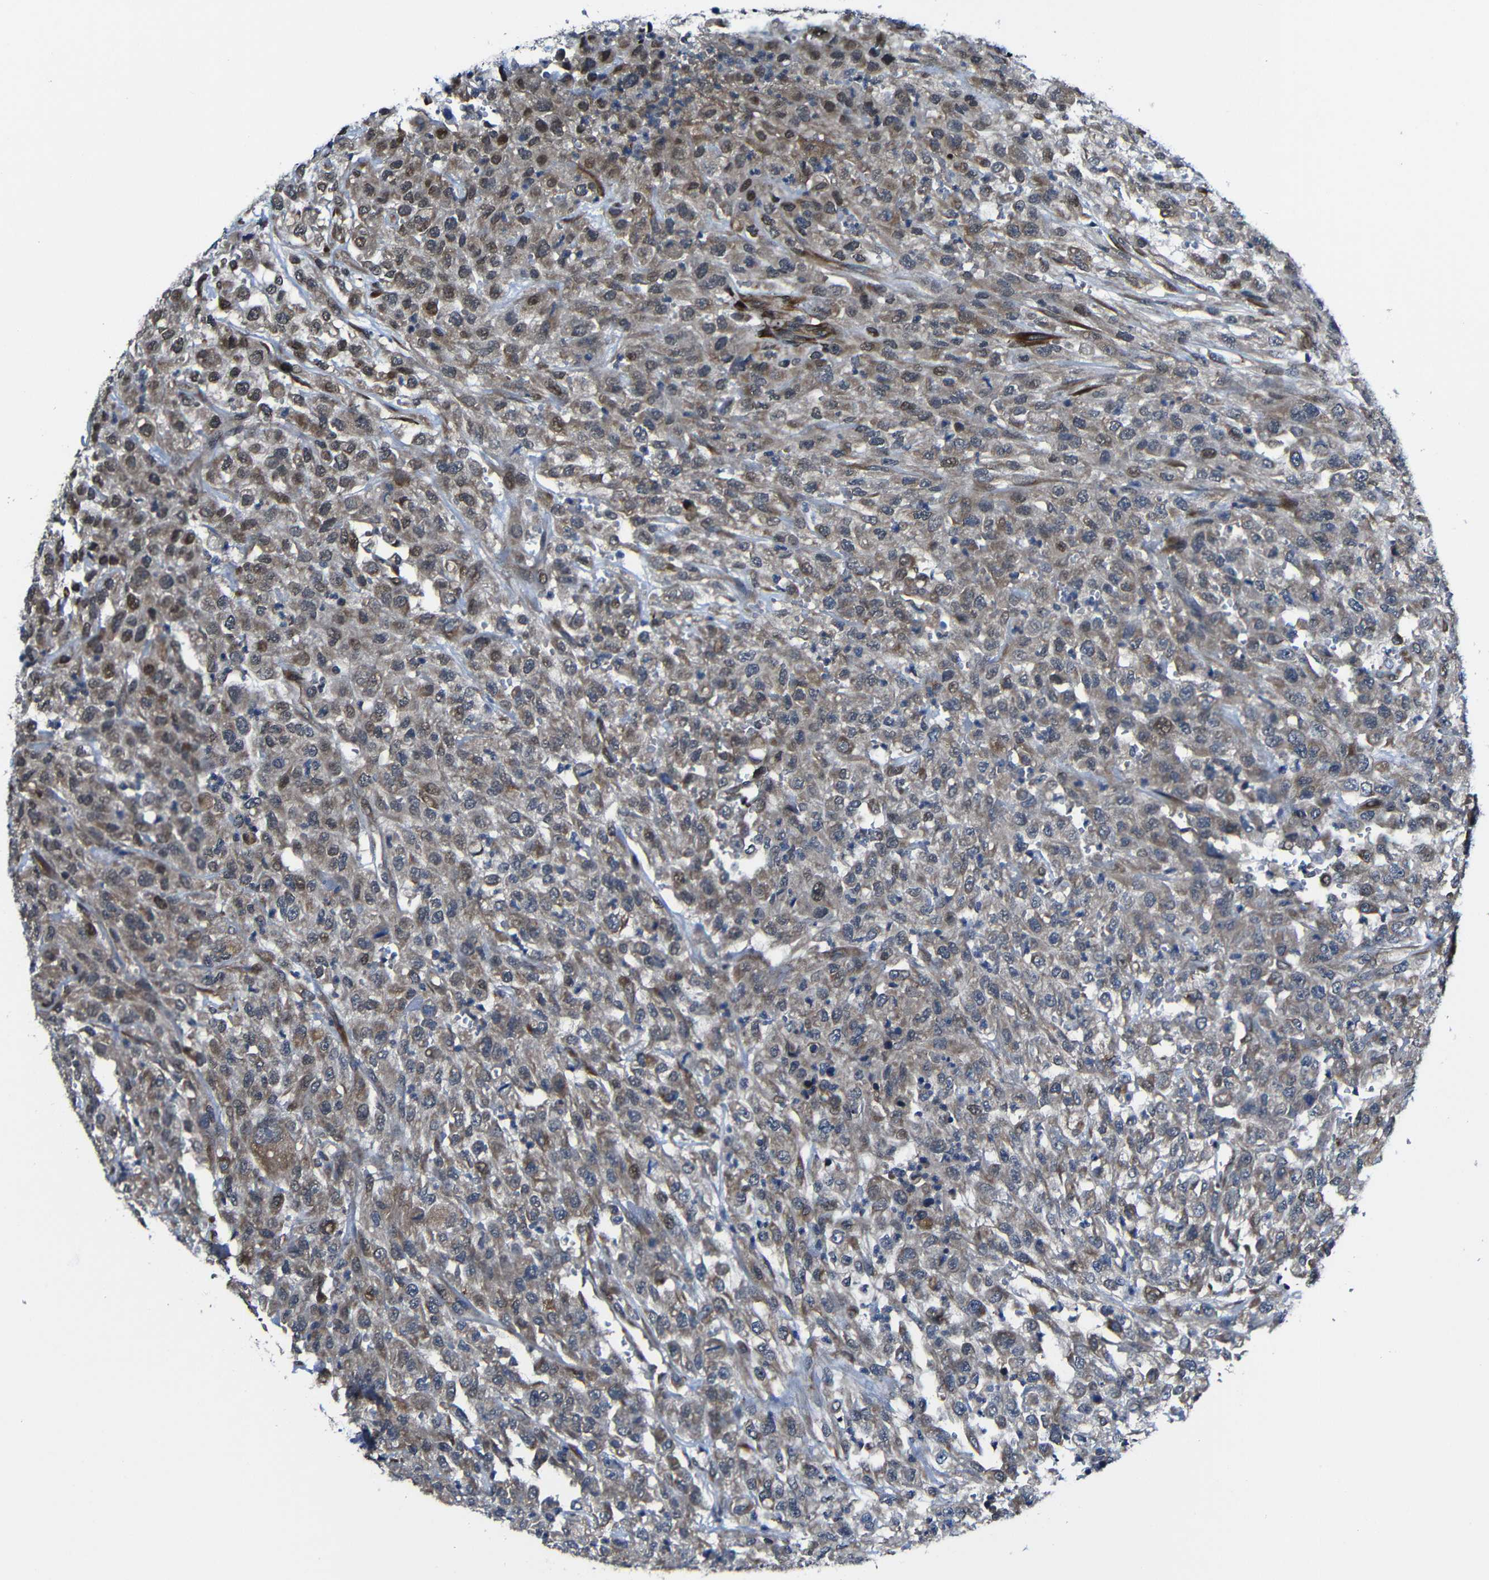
{"staining": {"intensity": "moderate", "quantity": ">75%", "location": "cytoplasmic/membranous"}, "tissue": "urothelial cancer", "cell_type": "Tumor cells", "image_type": "cancer", "snomed": [{"axis": "morphology", "description": "Urothelial carcinoma, High grade"}, {"axis": "topography", "description": "Urinary bladder"}], "caption": "Human high-grade urothelial carcinoma stained with a protein marker demonstrates moderate staining in tumor cells.", "gene": "KIAA0513", "patient": {"sex": "male", "age": 46}}